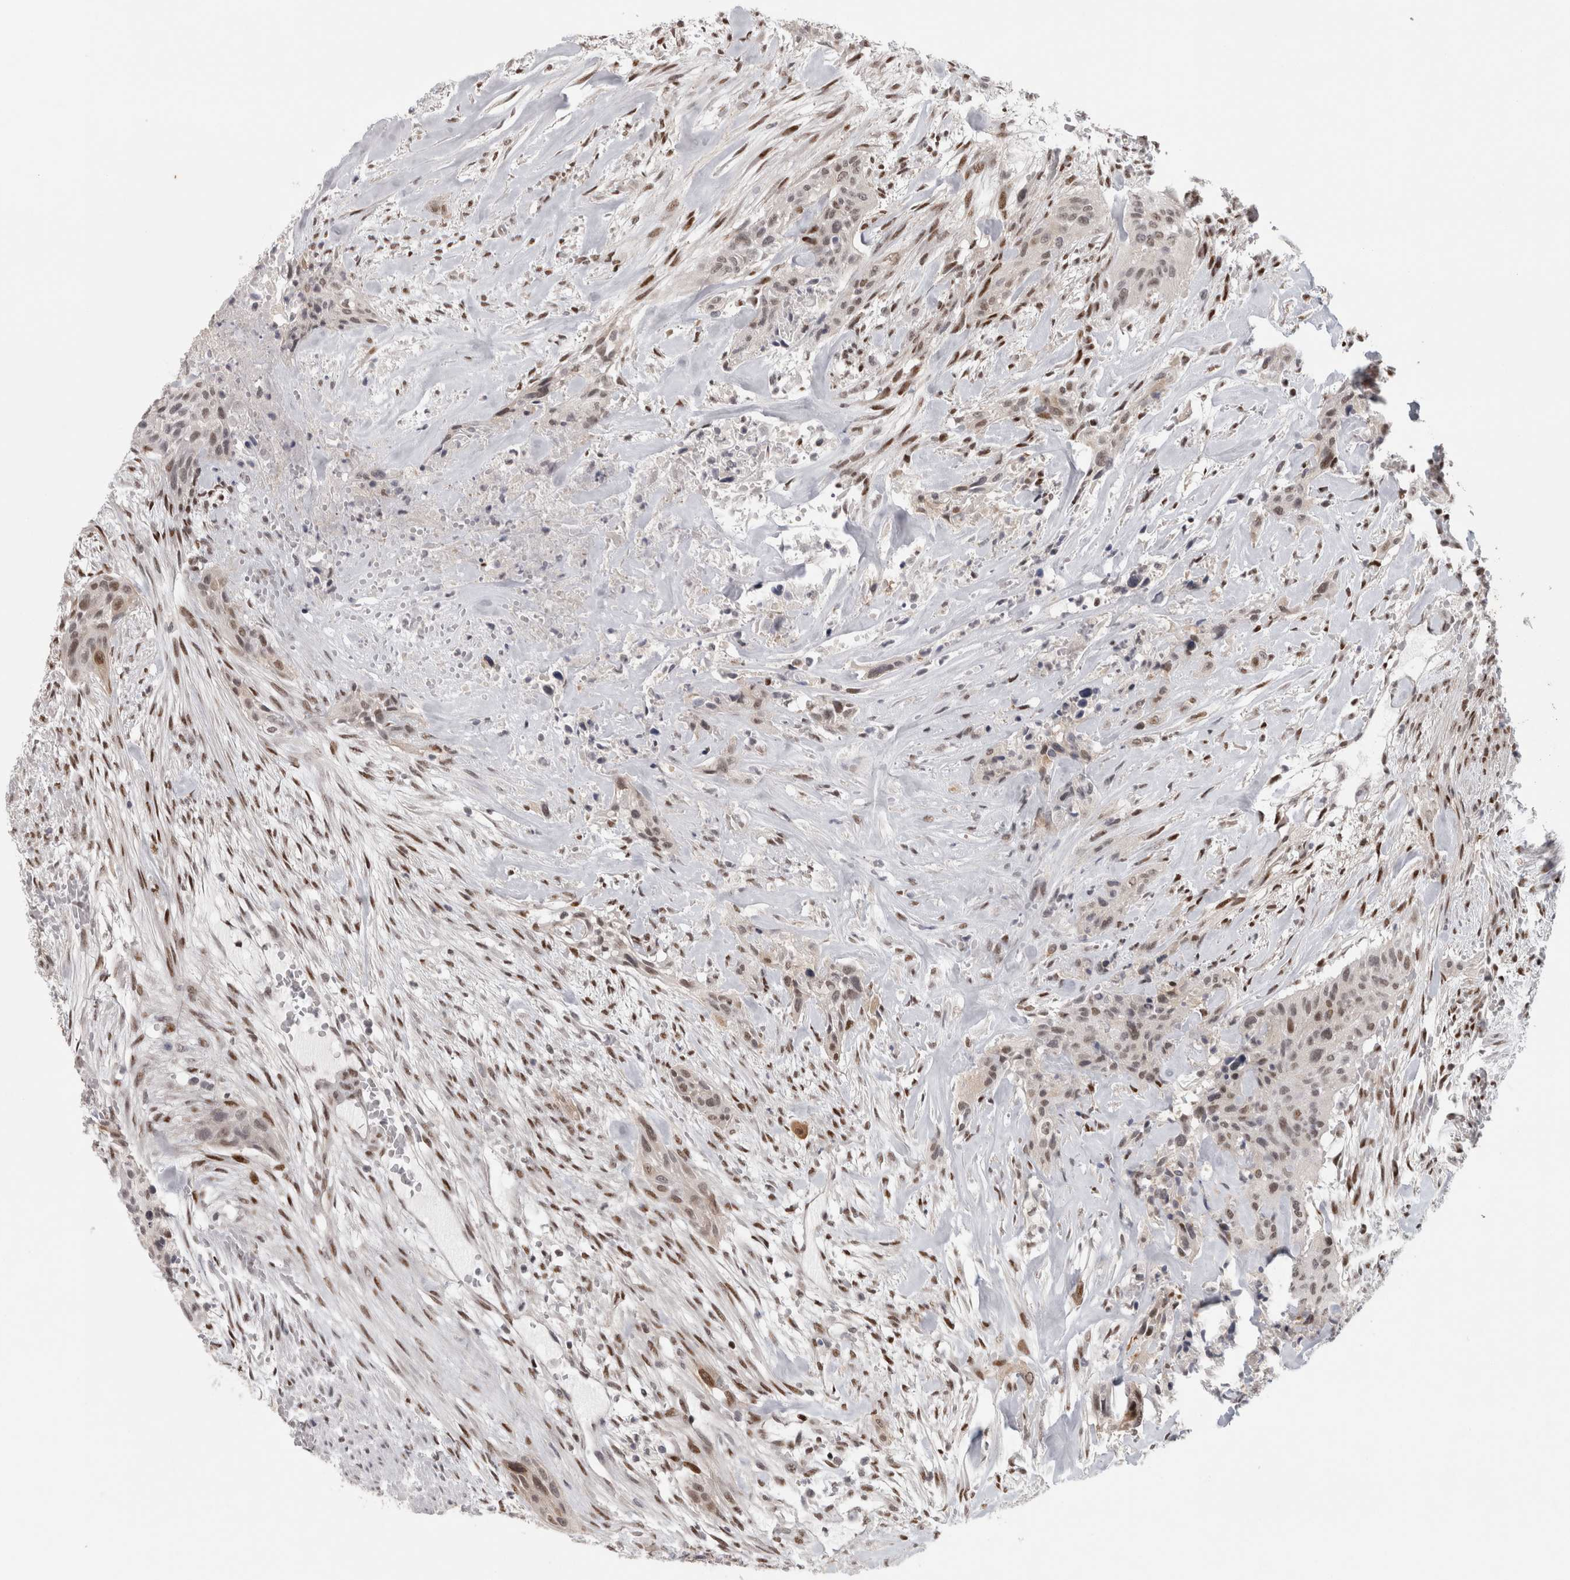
{"staining": {"intensity": "weak", "quantity": "25%-75%", "location": "nuclear"}, "tissue": "urothelial cancer", "cell_type": "Tumor cells", "image_type": "cancer", "snomed": [{"axis": "morphology", "description": "Urothelial carcinoma, High grade"}, {"axis": "topography", "description": "Urinary bladder"}], "caption": "This photomicrograph shows immunohistochemistry (IHC) staining of urothelial carcinoma (high-grade), with low weak nuclear positivity in about 25%-75% of tumor cells.", "gene": "SRARP", "patient": {"sex": "male", "age": 35}}